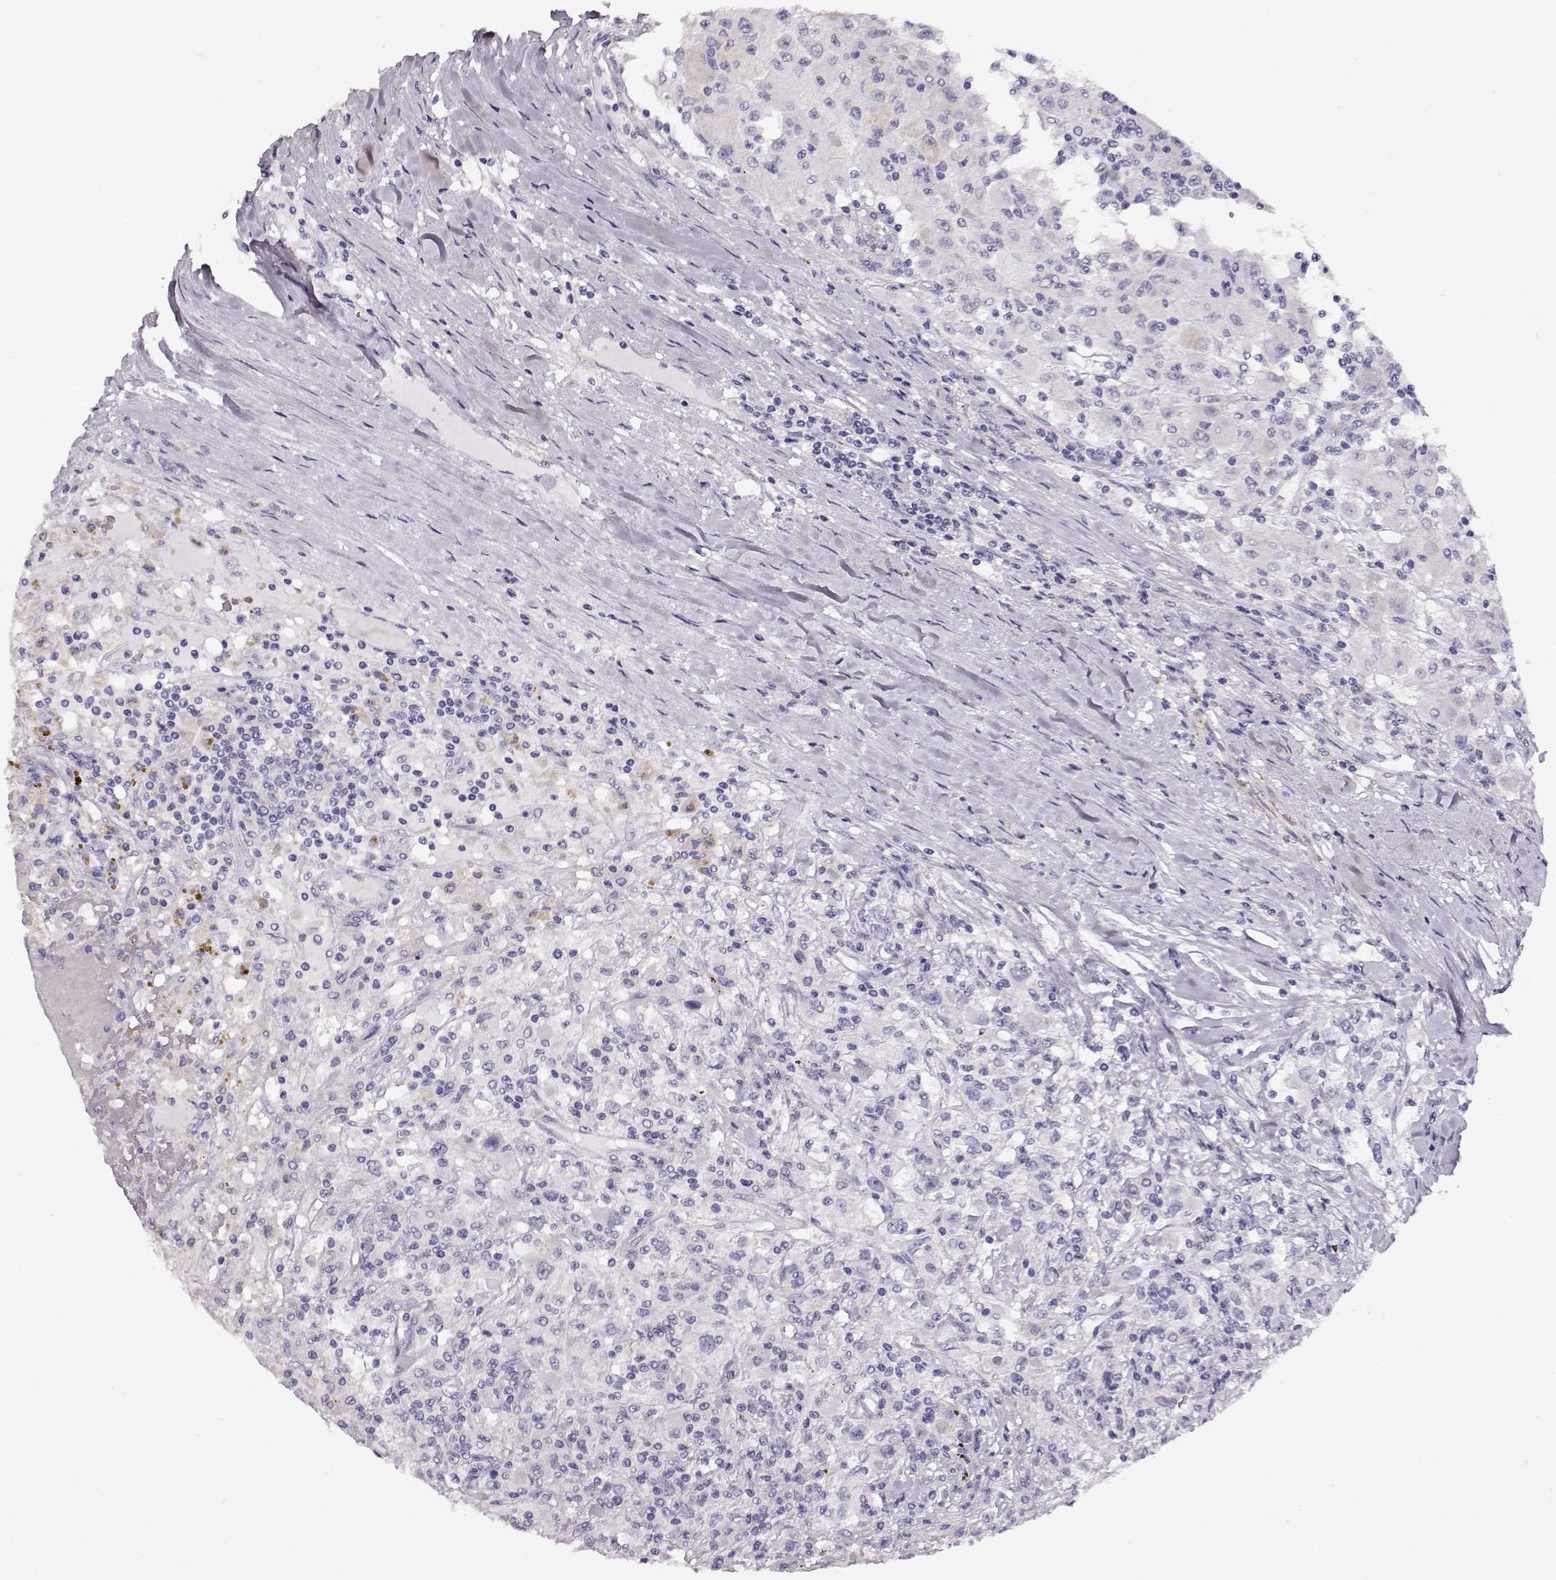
{"staining": {"intensity": "negative", "quantity": "none", "location": "none"}, "tissue": "renal cancer", "cell_type": "Tumor cells", "image_type": "cancer", "snomed": [{"axis": "morphology", "description": "Adenocarcinoma, NOS"}, {"axis": "topography", "description": "Kidney"}], "caption": "There is no significant staining in tumor cells of adenocarcinoma (renal).", "gene": "RBM44", "patient": {"sex": "female", "age": 67}}